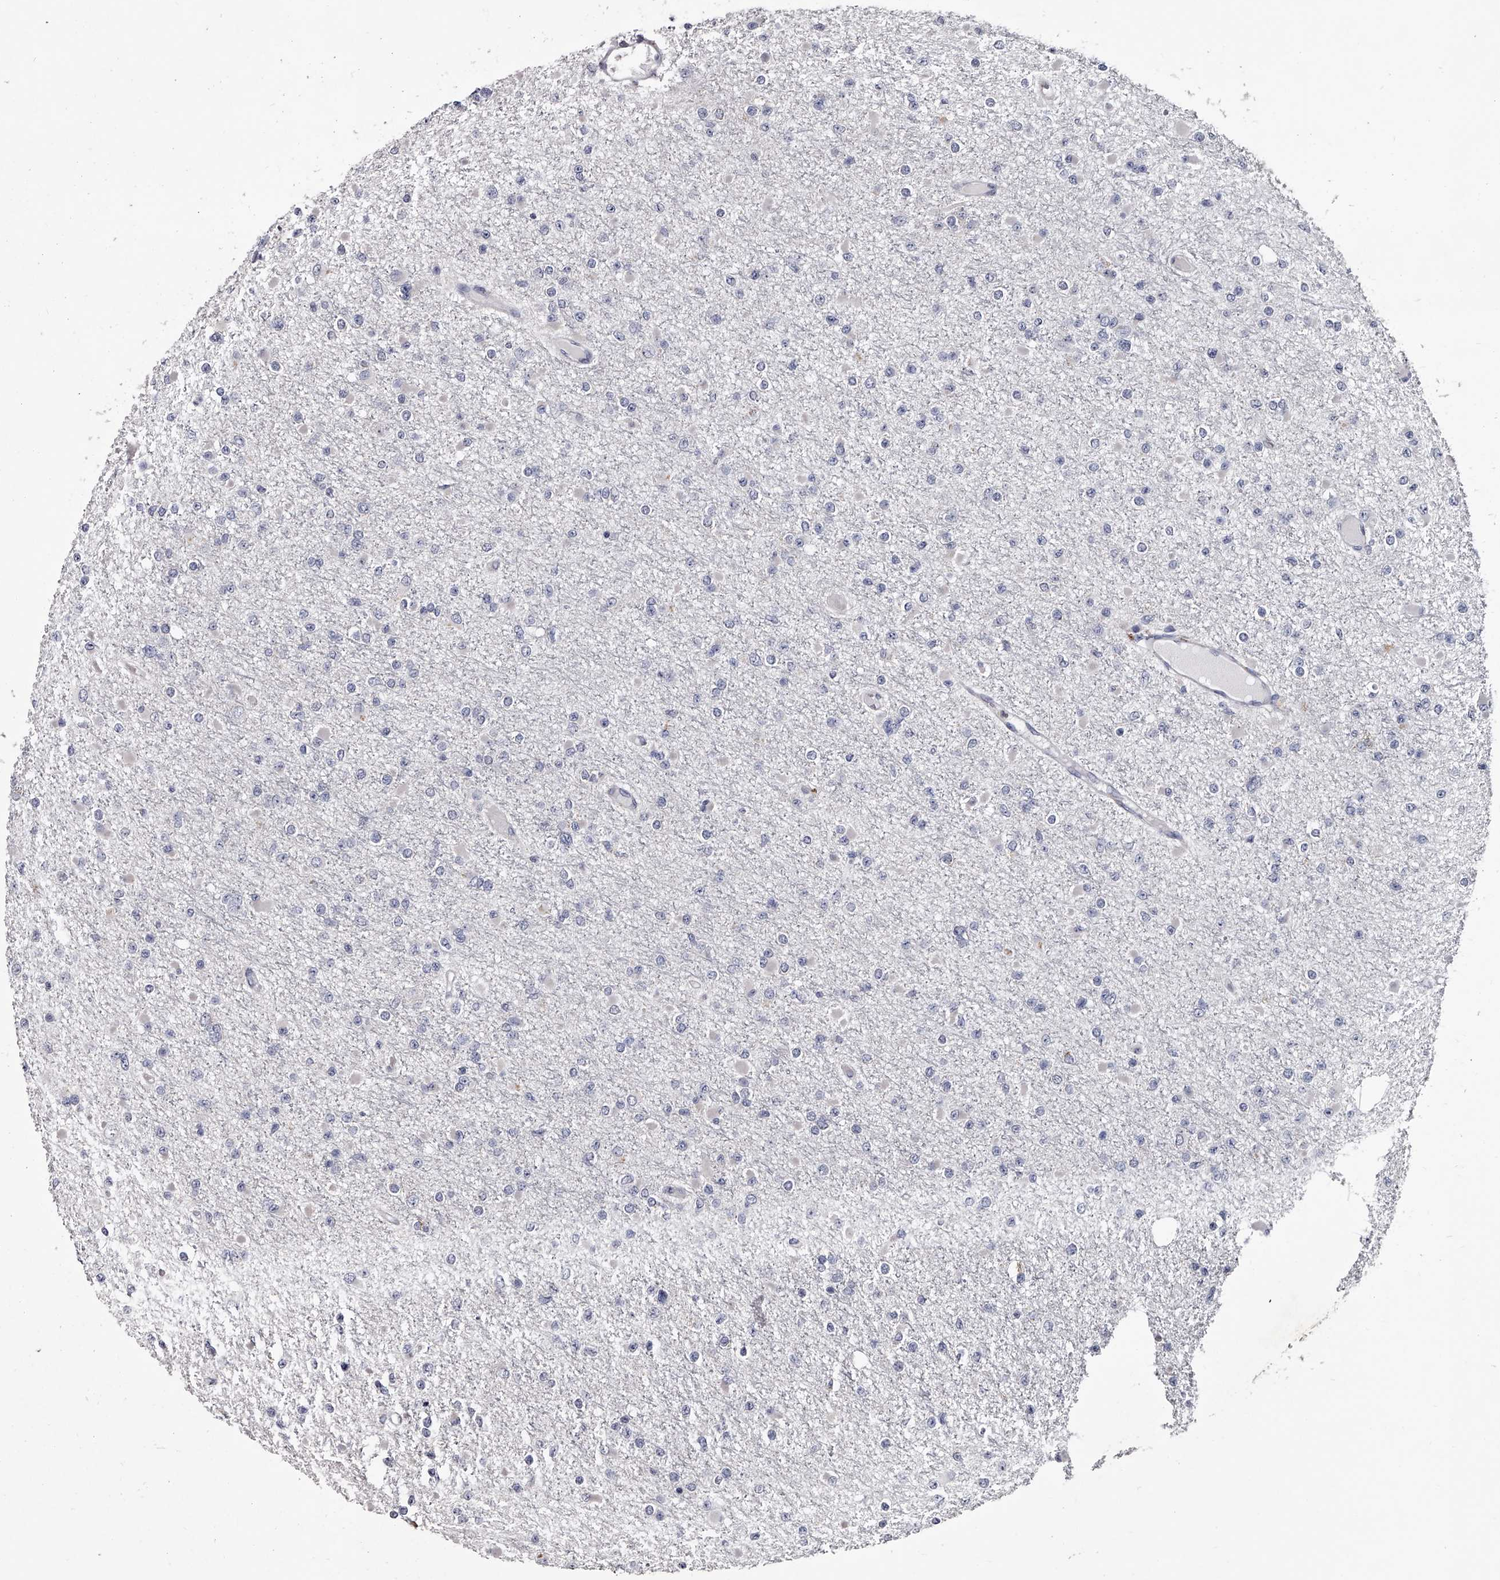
{"staining": {"intensity": "negative", "quantity": "none", "location": "none"}, "tissue": "glioma", "cell_type": "Tumor cells", "image_type": "cancer", "snomed": [{"axis": "morphology", "description": "Glioma, malignant, Low grade"}, {"axis": "topography", "description": "Brain"}], "caption": "Micrograph shows no protein expression in tumor cells of malignant low-grade glioma tissue. (DAB immunohistochemistry, high magnification).", "gene": "GAPVD1", "patient": {"sex": "female", "age": 22}}